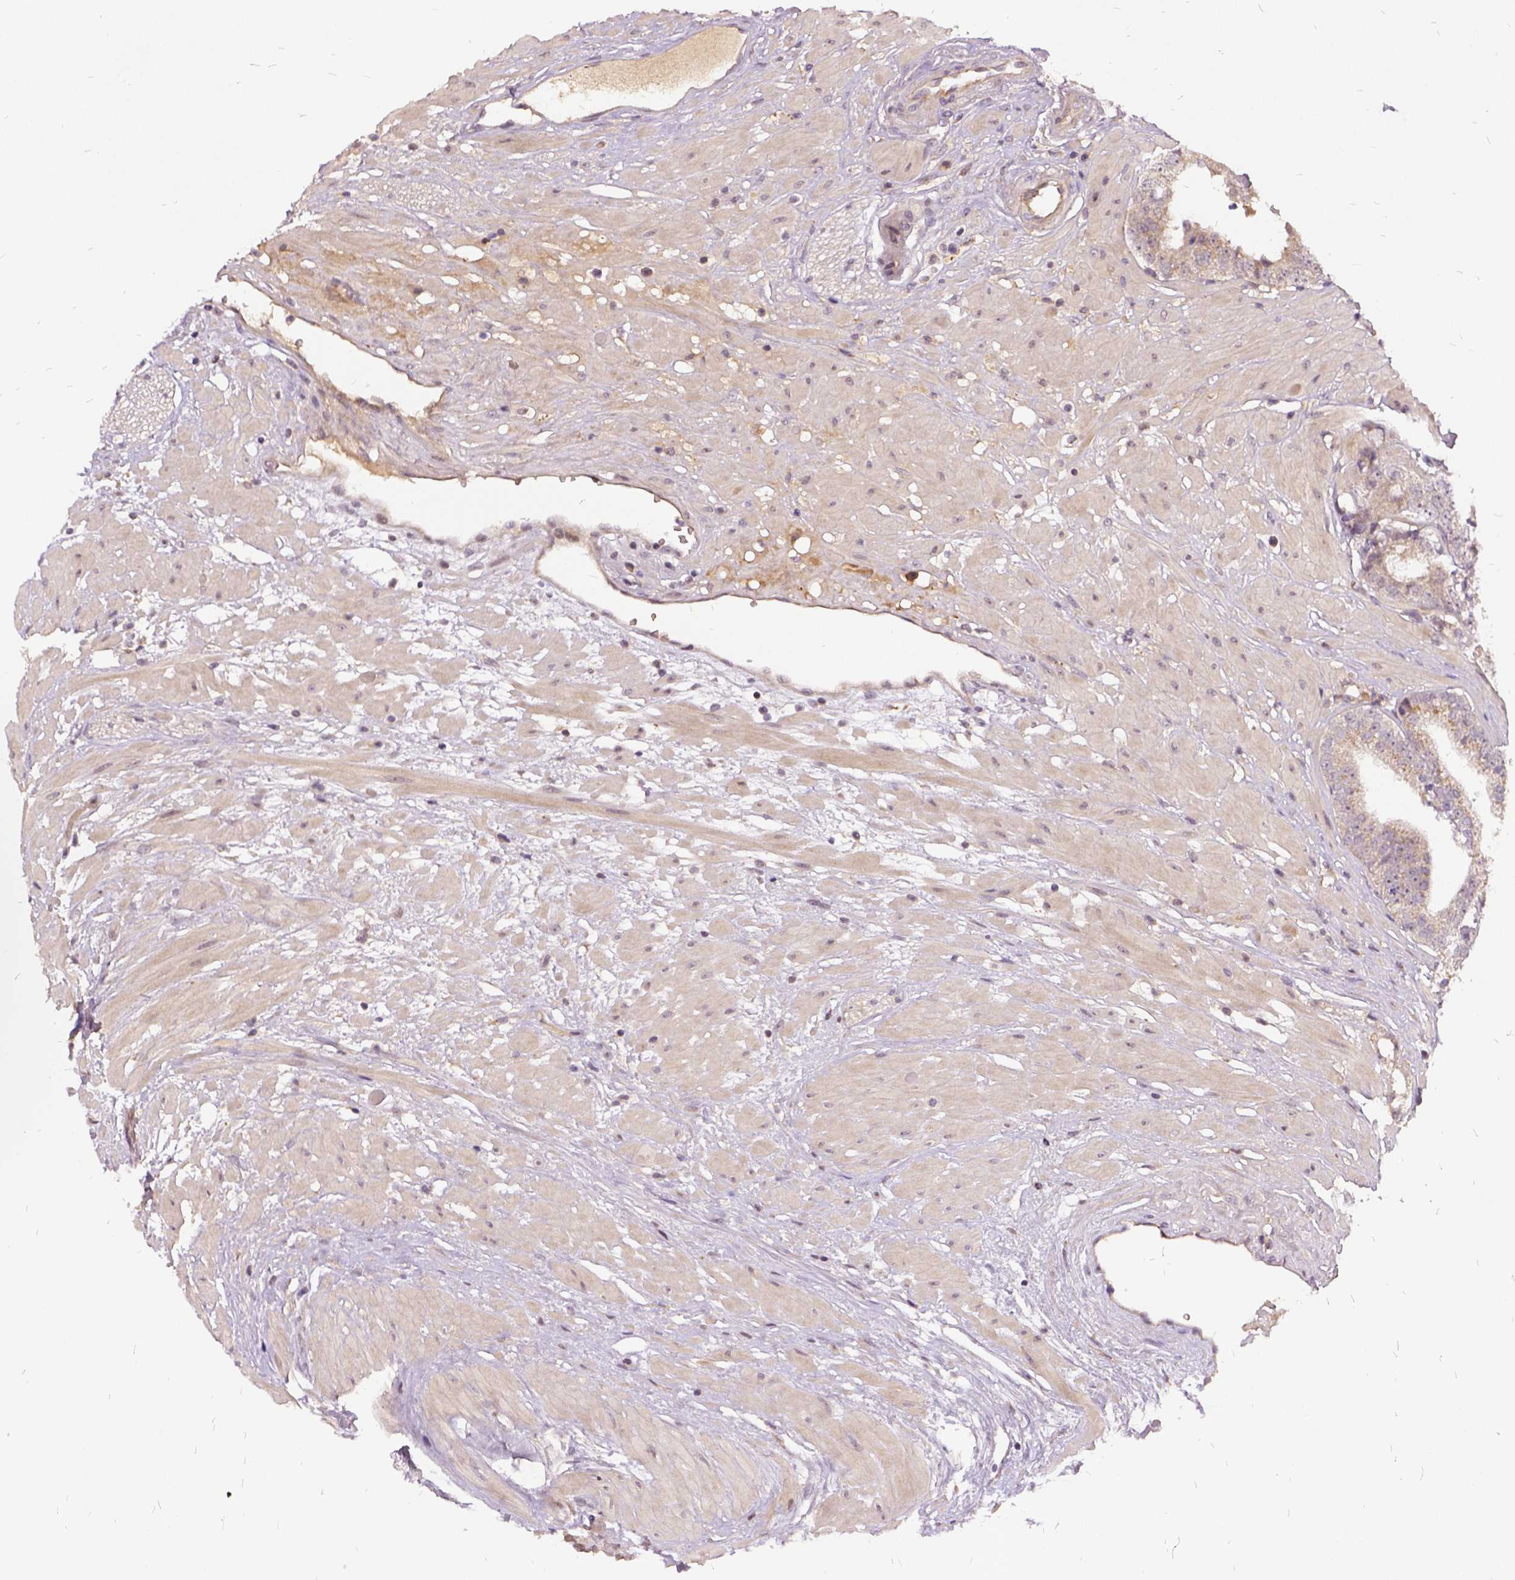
{"staining": {"intensity": "weak", "quantity": ">75%", "location": "cytoplasmic/membranous"}, "tissue": "prostate cancer", "cell_type": "Tumor cells", "image_type": "cancer", "snomed": [{"axis": "morphology", "description": "Adenocarcinoma, Low grade"}, {"axis": "topography", "description": "Prostate"}], "caption": "Protein staining of prostate low-grade adenocarcinoma tissue displays weak cytoplasmic/membranous staining in approximately >75% of tumor cells. Using DAB (3,3'-diaminobenzidine) (brown) and hematoxylin (blue) stains, captured at high magnification using brightfield microscopy.", "gene": "ILRUN", "patient": {"sex": "male", "age": 60}}